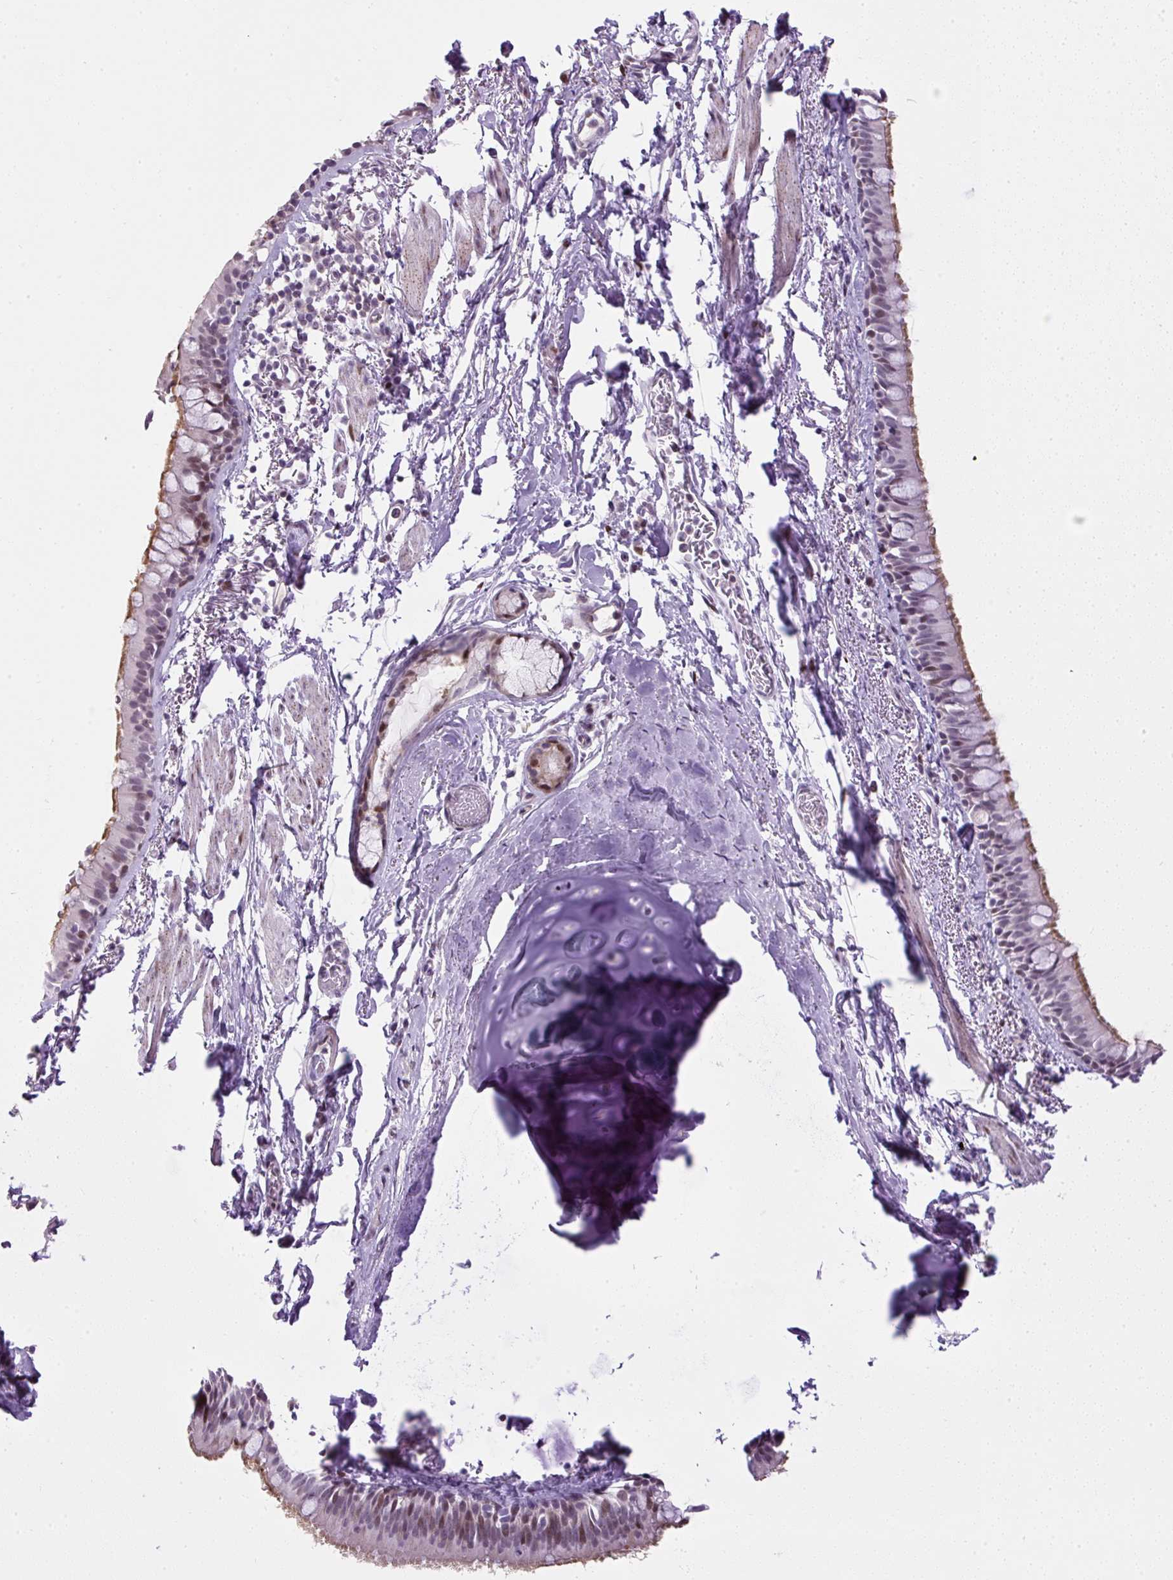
{"staining": {"intensity": "moderate", "quantity": "25%-75%", "location": "cytoplasmic/membranous,nuclear"}, "tissue": "bronchus", "cell_type": "Respiratory epithelial cells", "image_type": "normal", "snomed": [{"axis": "morphology", "description": "Normal tissue, NOS"}, {"axis": "topography", "description": "Bronchus"}], "caption": "Respiratory epithelial cells demonstrate medium levels of moderate cytoplasmic/membranous,nuclear staining in approximately 25%-75% of cells in benign bronchus. Nuclei are stained in blue.", "gene": "ARHGEF18", "patient": {"sex": "male", "age": 67}}